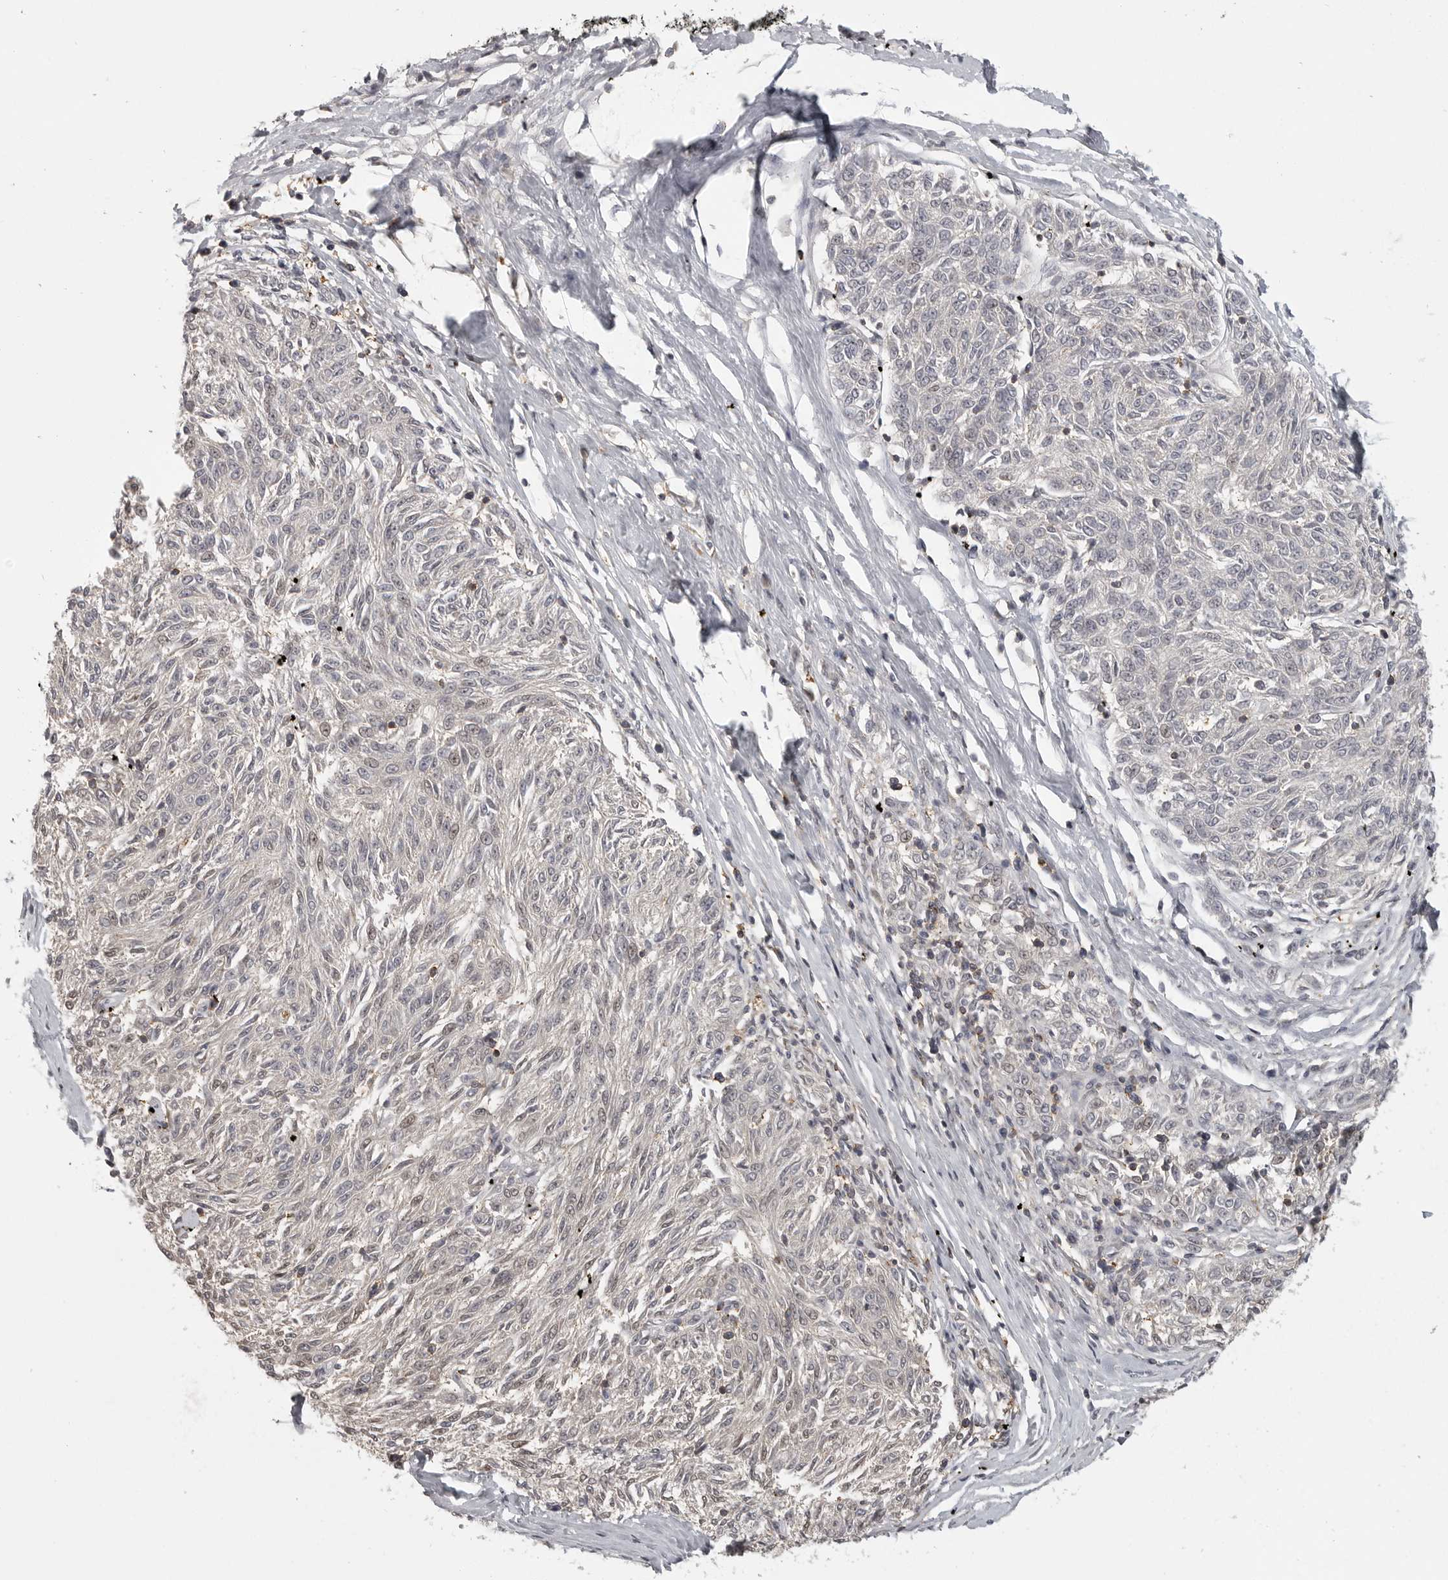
{"staining": {"intensity": "weak", "quantity": "<25%", "location": "nuclear"}, "tissue": "melanoma", "cell_type": "Tumor cells", "image_type": "cancer", "snomed": [{"axis": "morphology", "description": "Malignant melanoma, NOS"}, {"axis": "topography", "description": "Skin"}], "caption": "A high-resolution photomicrograph shows immunohistochemistry (IHC) staining of malignant melanoma, which shows no significant positivity in tumor cells.", "gene": "UROD", "patient": {"sex": "female", "age": 72}}